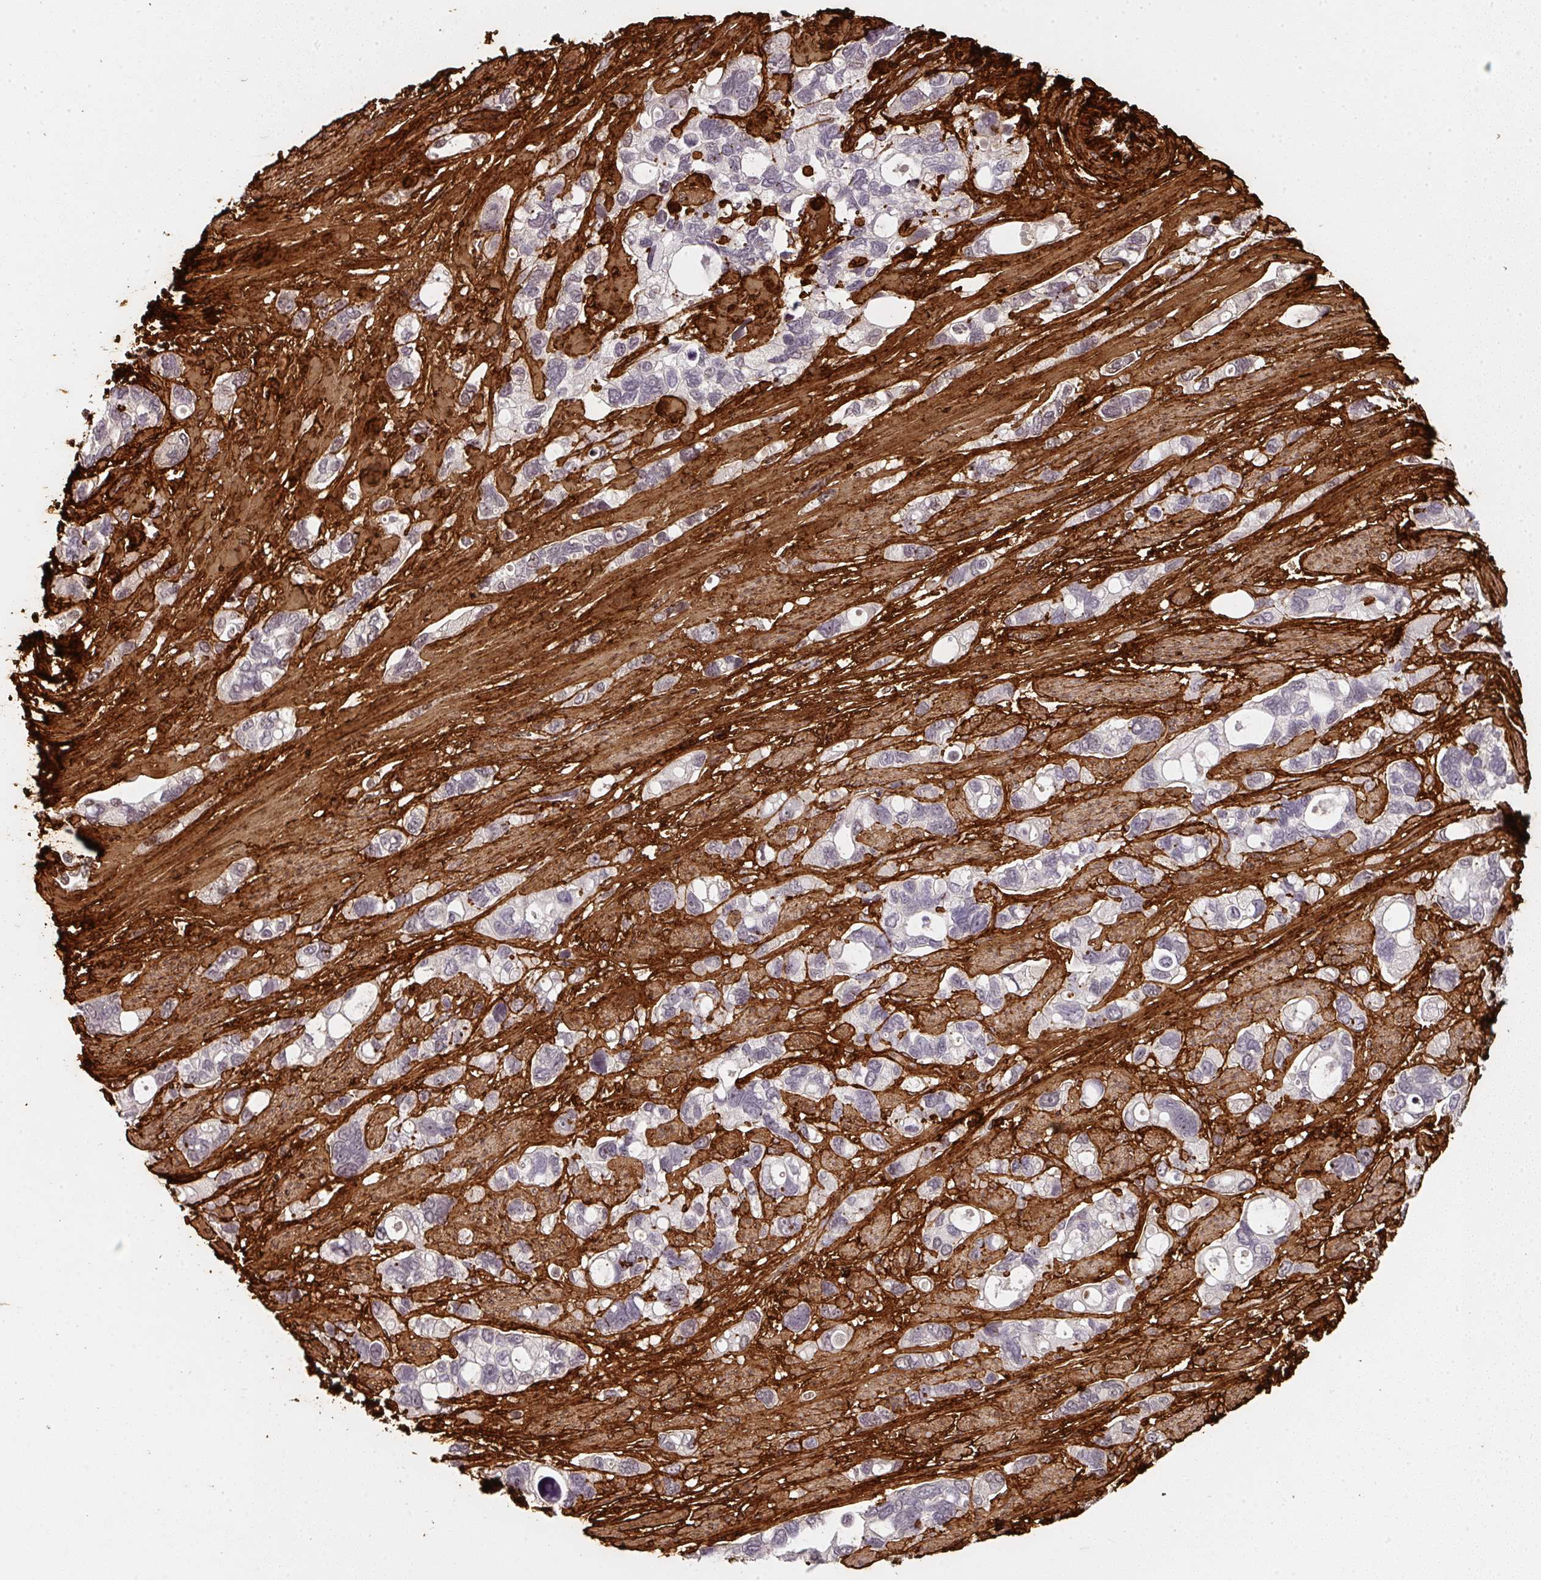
{"staining": {"intensity": "negative", "quantity": "none", "location": "none"}, "tissue": "stomach cancer", "cell_type": "Tumor cells", "image_type": "cancer", "snomed": [{"axis": "morphology", "description": "Adenocarcinoma, NOS"}, {"axis": "topography", "description": "Stomach, upper"}], "caption": "DAB immunohistochemical staining of stomach cancer (adenocarcinoma) exhibits no significant positivity in tumor cells. (DAB (3,3'-diaminobenzidine) IHC, high magnification).", "gene": "COL3A1", "patient": {"sex": "female", "age": 81}}